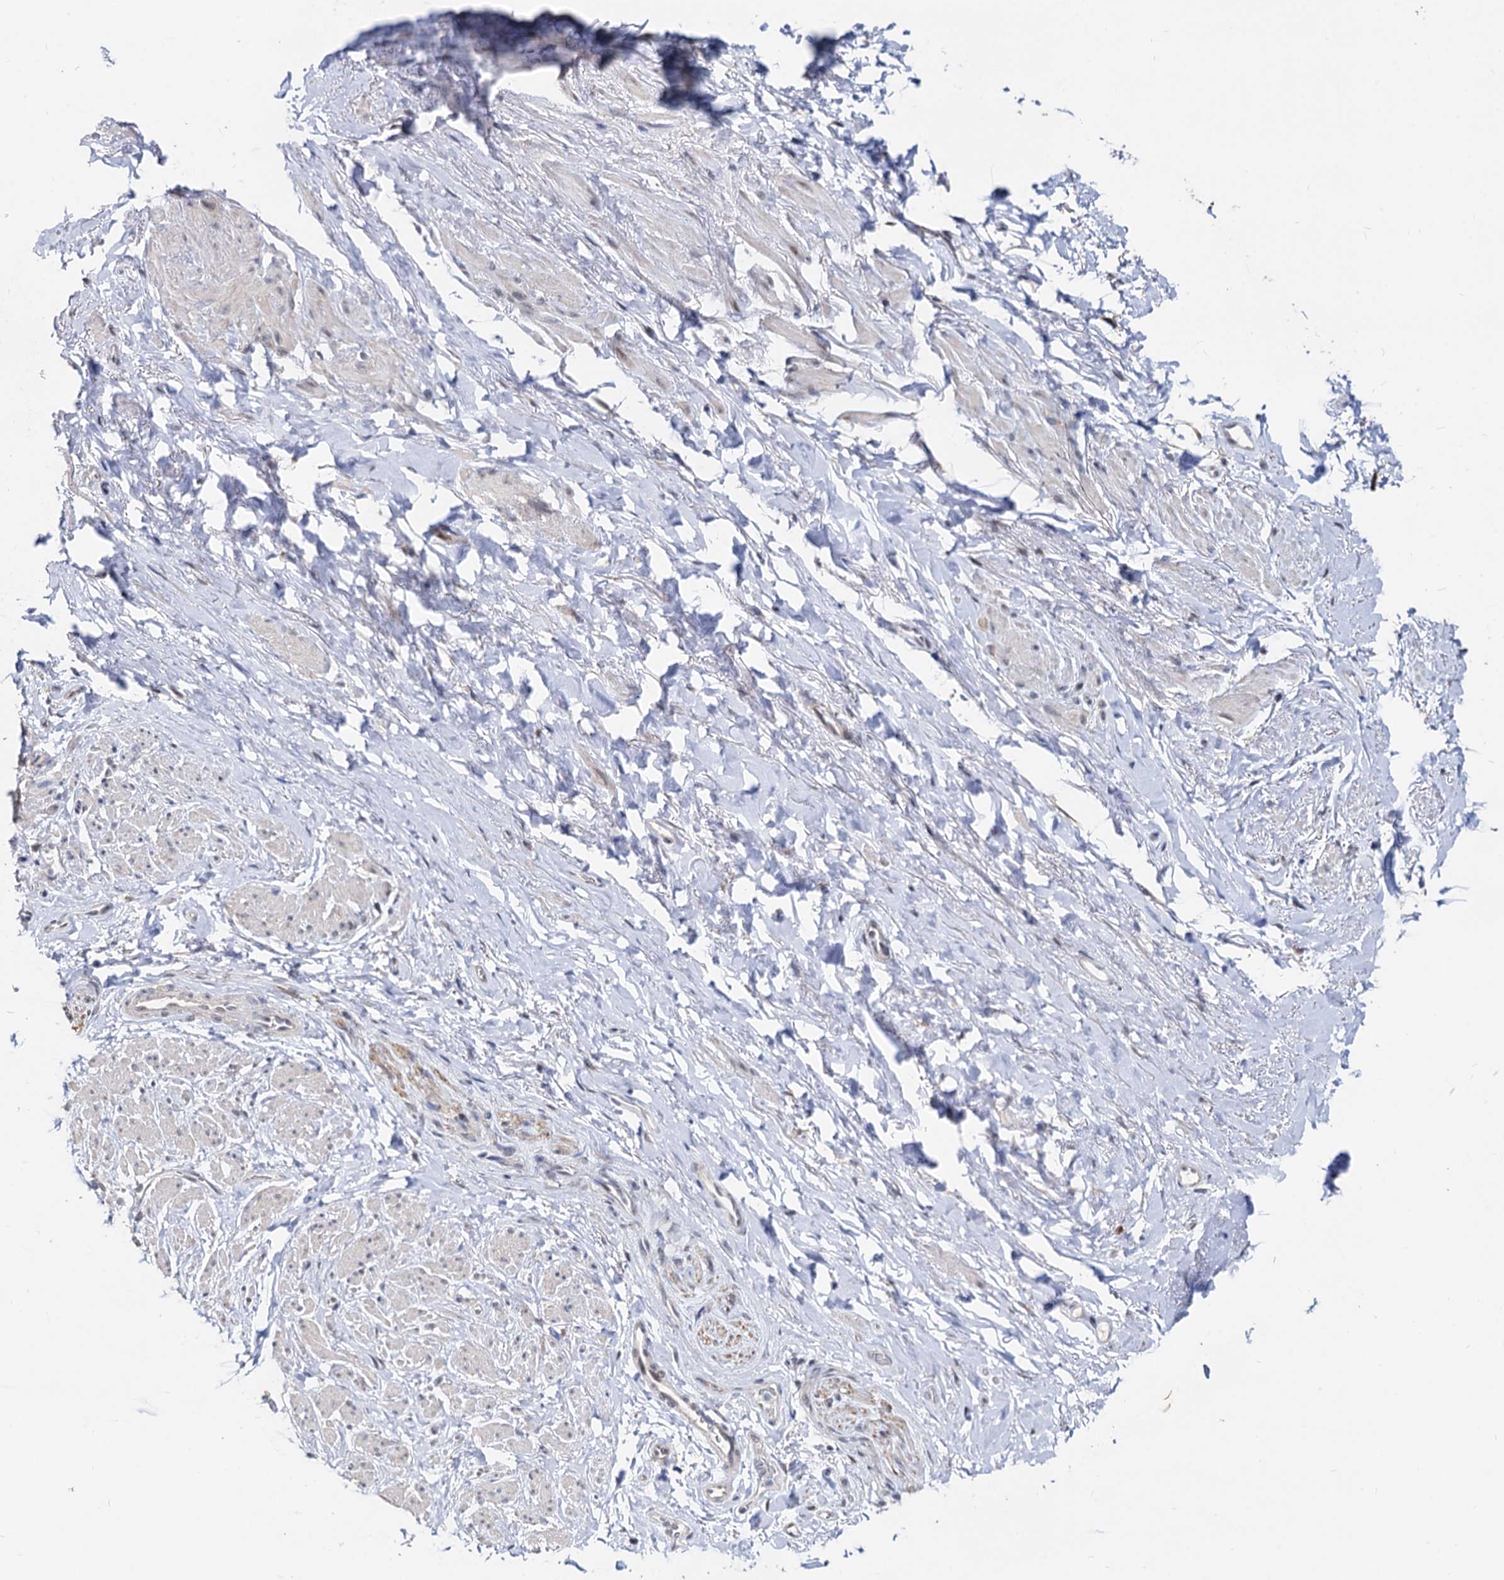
{"staining": {"intensity": "weak", "quantity": "<25%", "location": "cytoplasmic/membranous"}, "tissue": "smooth muscle", "cell_type": "Smooth muscle cells", "image_type": "normal", "snomed": [{"axis": "morphology", "description": "Normal tissue, NOS"}, {"axis": "topography", "description": "Smooth muscle"}, {"axis": "topography", "description": "Peripheral nerve tissue"}], "caption": "A histopathology image of smooth muscle stained for a protein exhibits no brown staining in smooth muscle cells.", "gene": "CAPRIN2", "patient": {"sex": "male", "age": 69}}